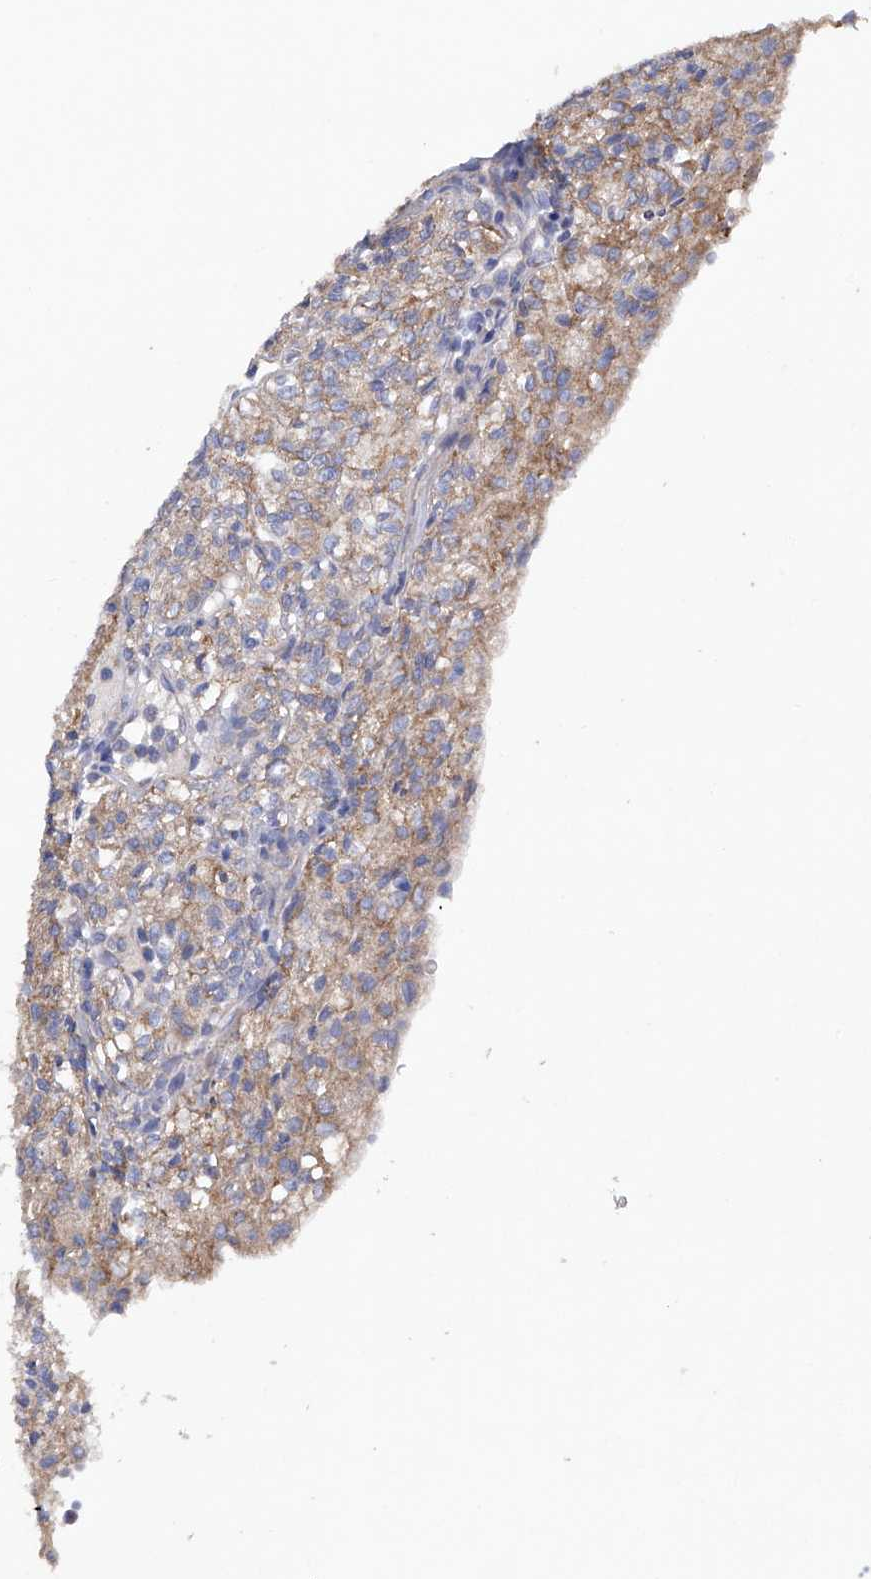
{"staining": {"intensity": "weak", "quantity": ">75%", "location": "cytoplasmic/membranous"}, "tissue": "renal cancer", "cell_type": "Tumor cells", "image_type": "cancer", "snomed": [{"axis": "morphology", "description": "Adenocarcinoma, NOS"}, {"axis": "topography", "description": "Kidney"}], "caption": "Protein analysis of renal cancer tissue displays weak cytoplasmic/membranous staining in about >75% of tumor cells.", "gene": "EFCAB2", "patient": {"sex": "male", "age": 77}}